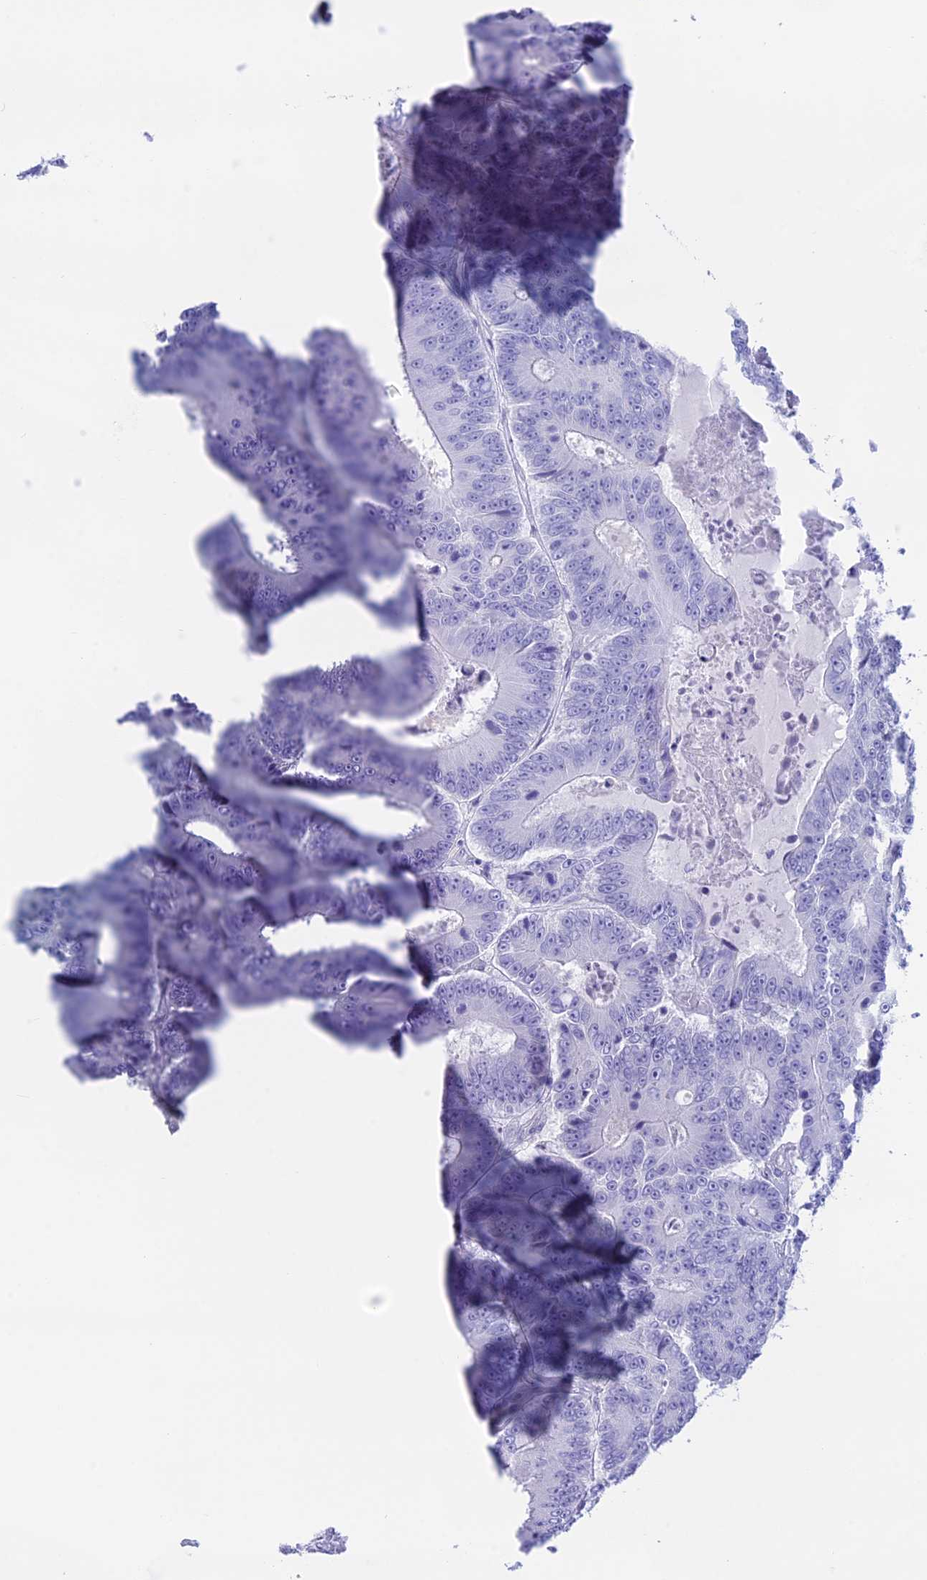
{"staining": {"intensity": "negative", "quantity": "none", "location": "none"}, "tissue": "colorectal cancer", "cell_type": "Tumor cells", "image_type": "cancer", "snomed": [{"axis": "morphology", "description": "Adenocarcinoma, NOS"}, {"axis": "topography", "description": "Colon"}], "caption": "This photomicrograph is of colorectal adenocarcinoma stained with immunohistochemistry (IHC) to label a protein in brown with the nuclei are counter-stained blue. There is no expression in tumor cells.", "gene": "RP1", "patient": {"sex": "male", "age": 83}}